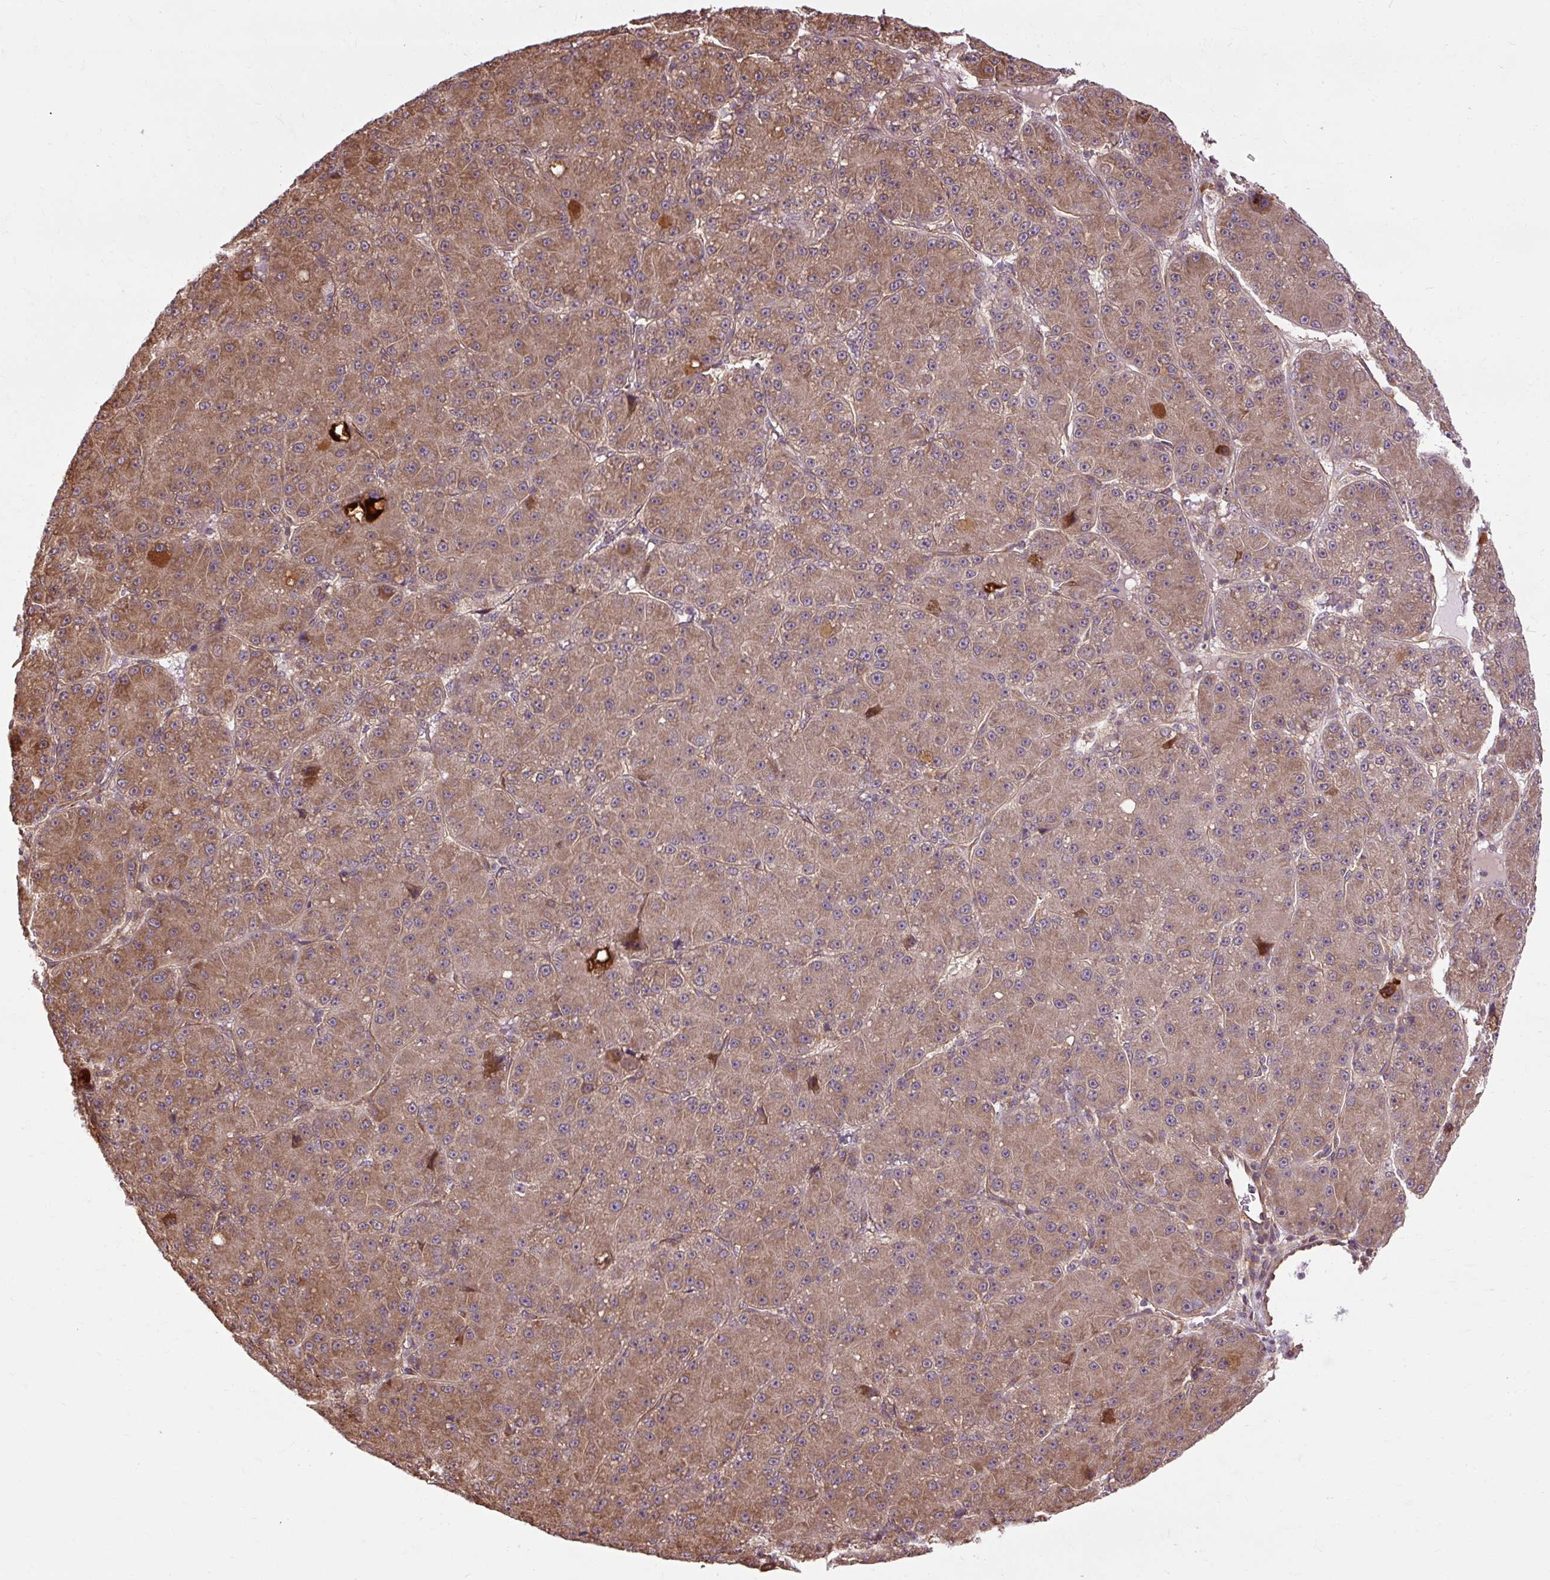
{"staining": {"intensity": "moderate", "quantity": ">75%", "location": "cytoplasmic/membranous"}, "tissue": "liver cancer", "cell_type": "Tumor cells", "image_type": "cancer", "snomed": [{"axis": "morphology", "description": "Carcinoma, Hepatocellular, NOS"}, {"axis": "topography", "description": "Liver"}], "caption": "Immunohistochemical staining of human hepatocellular carcinoma (liver) reveals medium levels of moderate cytoplasmic/membranous expression in about >75% of tumor cells.", "gene": "FLRT1", "patient": {"sex": "male", "age": 67}}